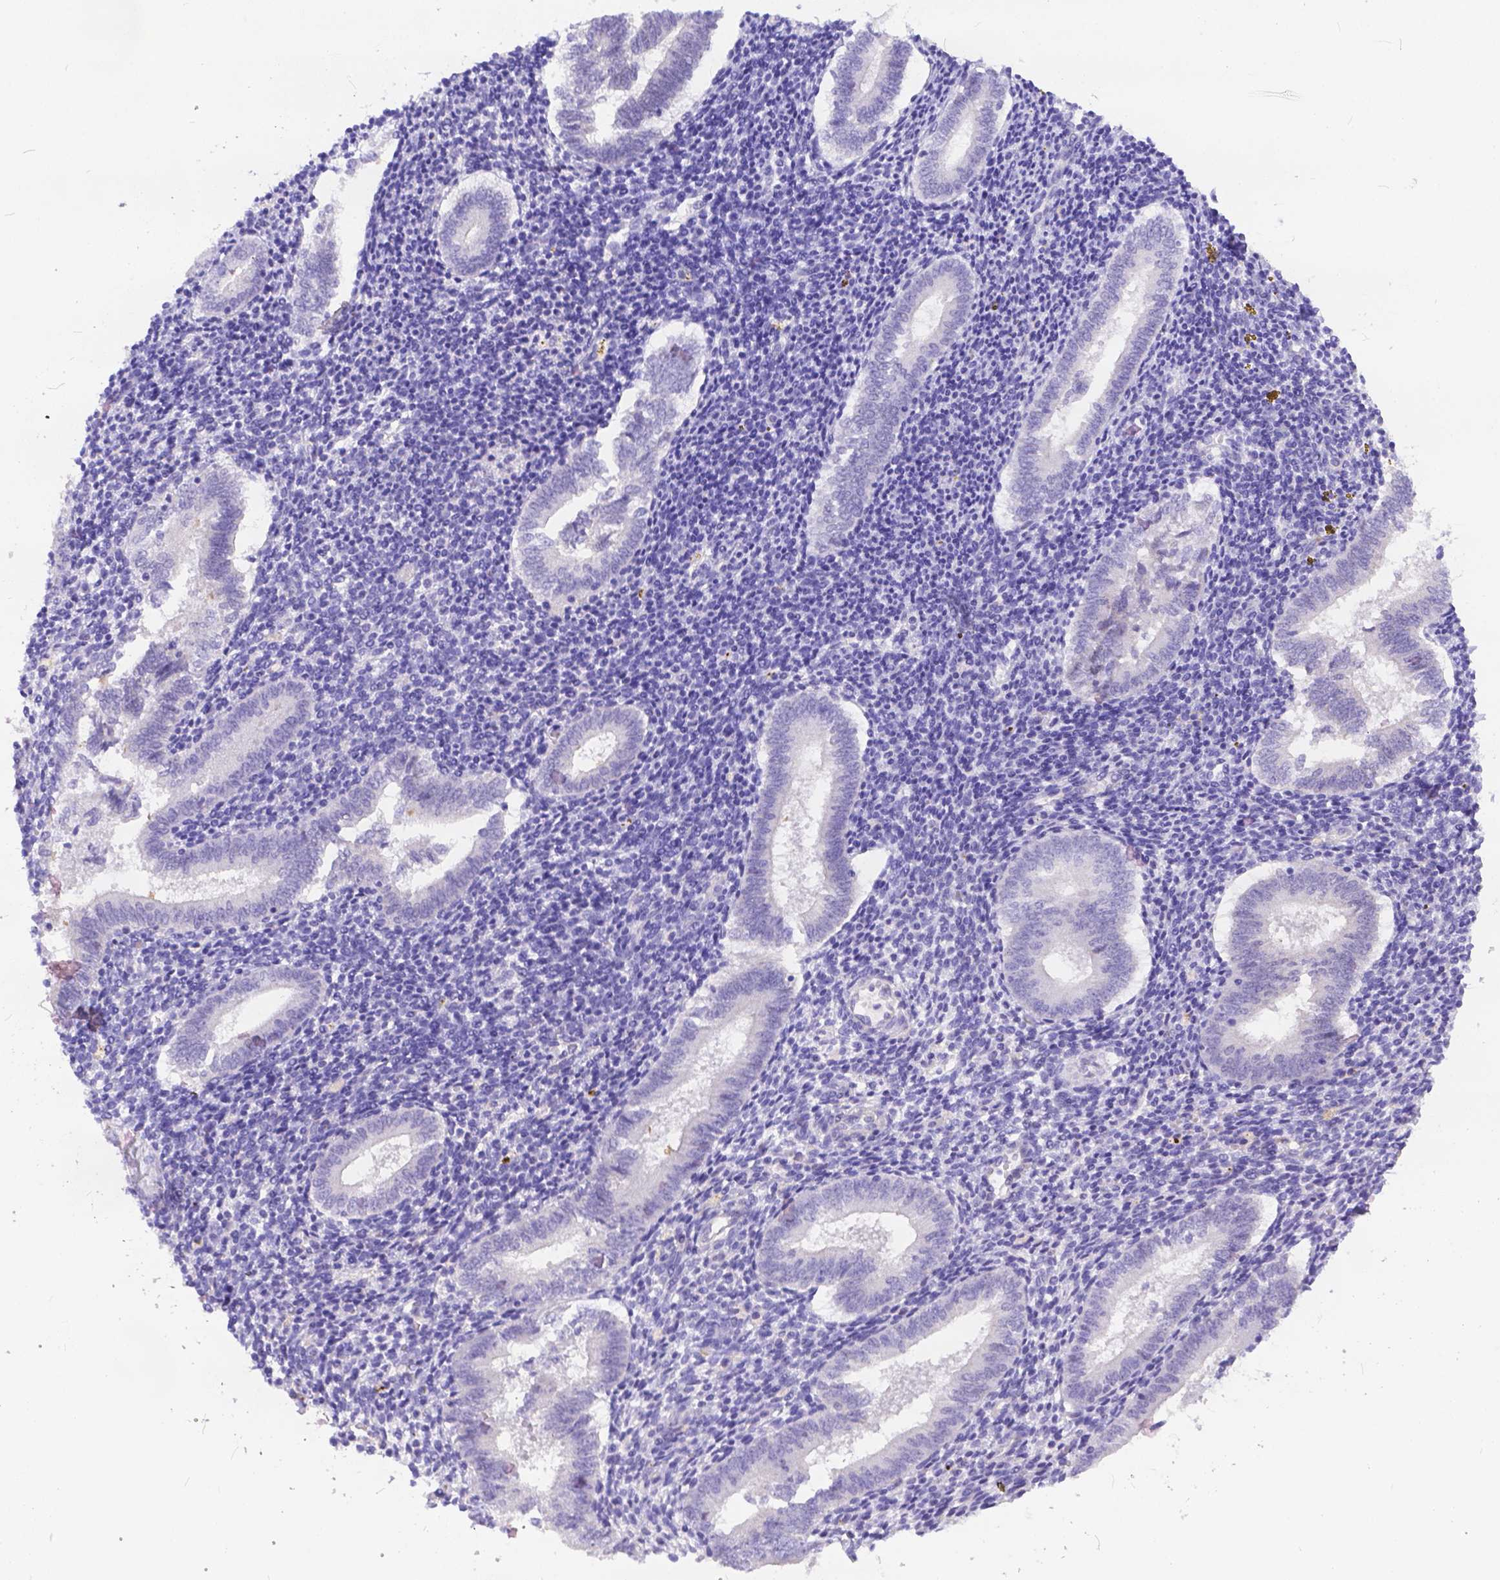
{"staining": {"intensity": "negative", "quantity": "none", "location": "none"}, "tissue": "endometrium", "cell_type": "Cells in endometrial stroma", "image_type": "normal", "snomed": [{"axis": "morphology", "description": "Normal tissue, NOS"}, {"axis": "topography", "description": "Endometrium"}], "caption": "Immunohistochemistry image of unremarkable endometrium: endometrium stained with DAB (3,3'-diaminobenzidine) shows no significant protein staining in cells in endometrial stroma. The staining is performed using DAB brown chromogen with nuclei counter-stained in using hematoxylin.", "gene": "DLEC1", "patient": {"sex": "female", "age": 25}}